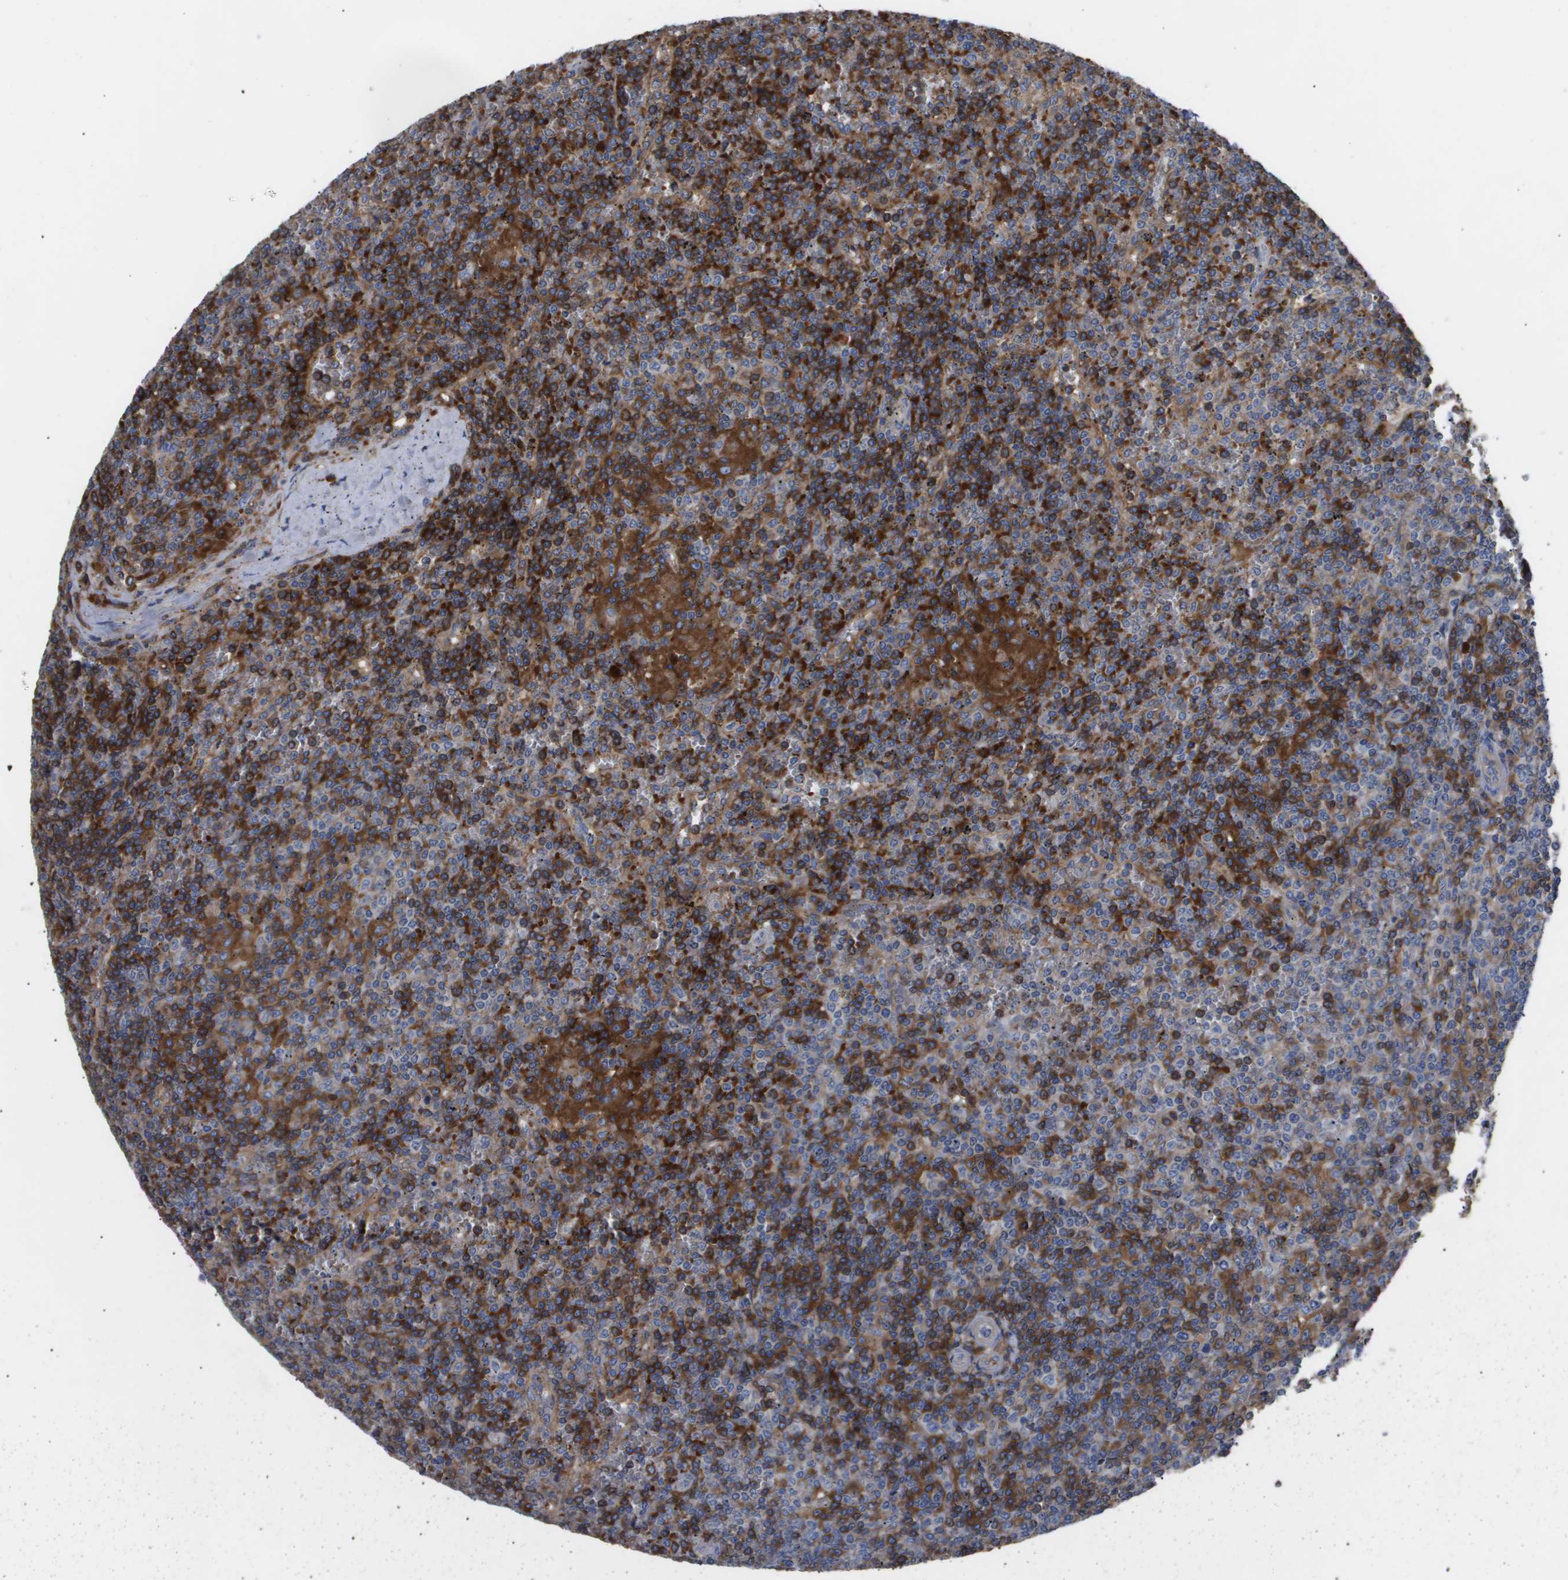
{"staining": {"intensity": "strong", "quantity": "25%-75%", "location": "cytoplasmic/membranous"}, "tissue": "lymphoma", "cell_type": "Tumor cells", "image_type": "cancer", "snomed": [{"axis": "morphology", "description": "Malignant lymphoma, non-Hodgkin's type, Low grade"}, {"axis": "topography", "description": "Spleen"}], "caption": "Immunohistochemical staining of human lymphoma shows high levels of strong cytoplasmic/membranous protein expression in approximately 25%-75% of tumor cells.", "gene": "SERPINA6", "patient": {"sex": "female", "age": 19}}